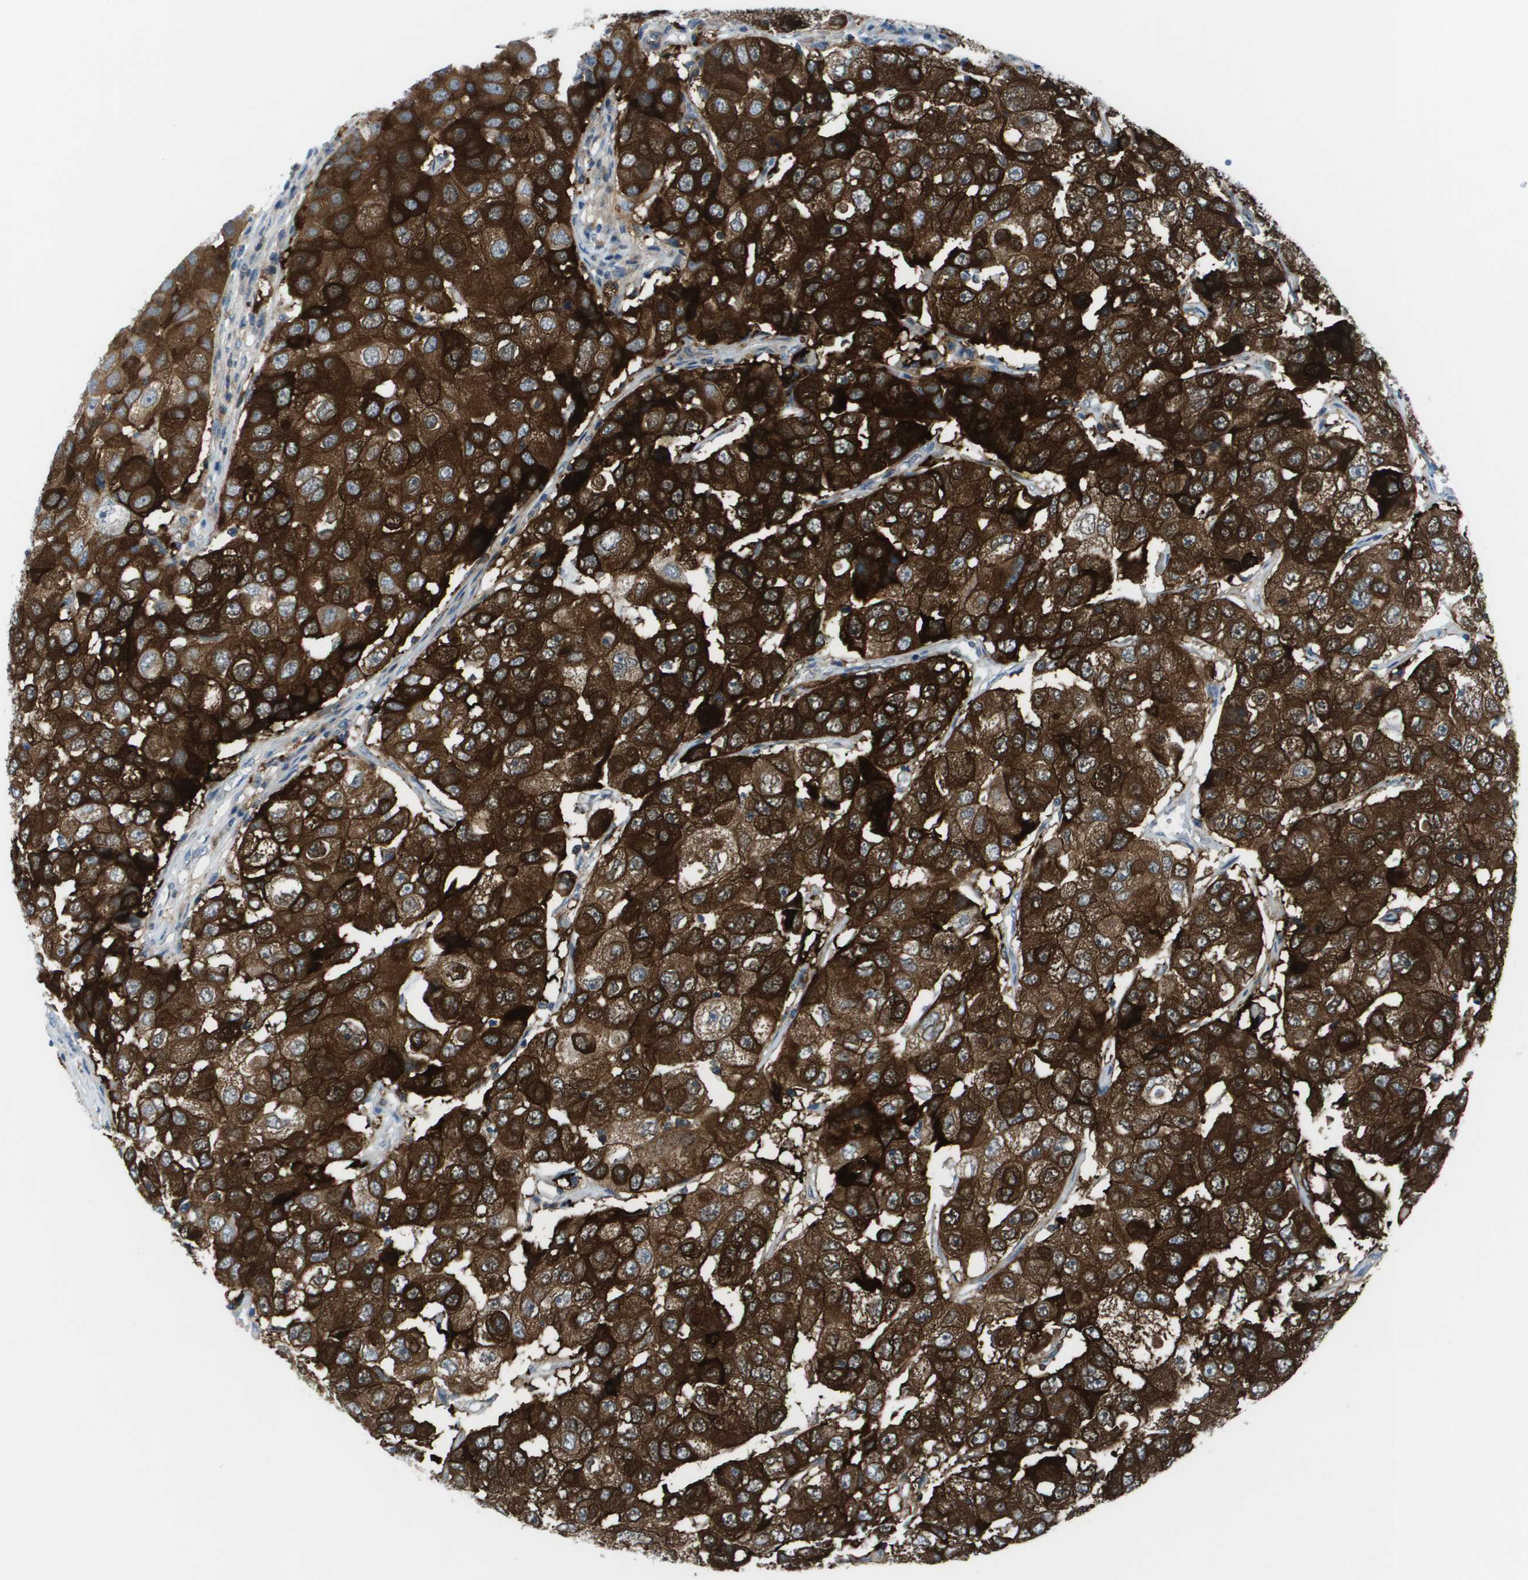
{"staining": {"intensity": "strong", "quantity": ">75%", "location": "cytoplasmic/membranous"}, "tissue": "breast cancer", "cell_type": "Tumor cells", "image_type": "cancer", "snomed": [{"axis": "morphology", "description": "Duct carcinoma"}, {"axis": "topography", "description": "Breast"}], "caption": "Tumor cells display high levels of strong cytoplasmic/membranous positivity in approximately >75% of cells in human breast cancer. The protein of interest is shown in brown color, while the nuclei are stained blue.", "gene": "STIP1", "patient": {"sex": "female", "age": 27}}